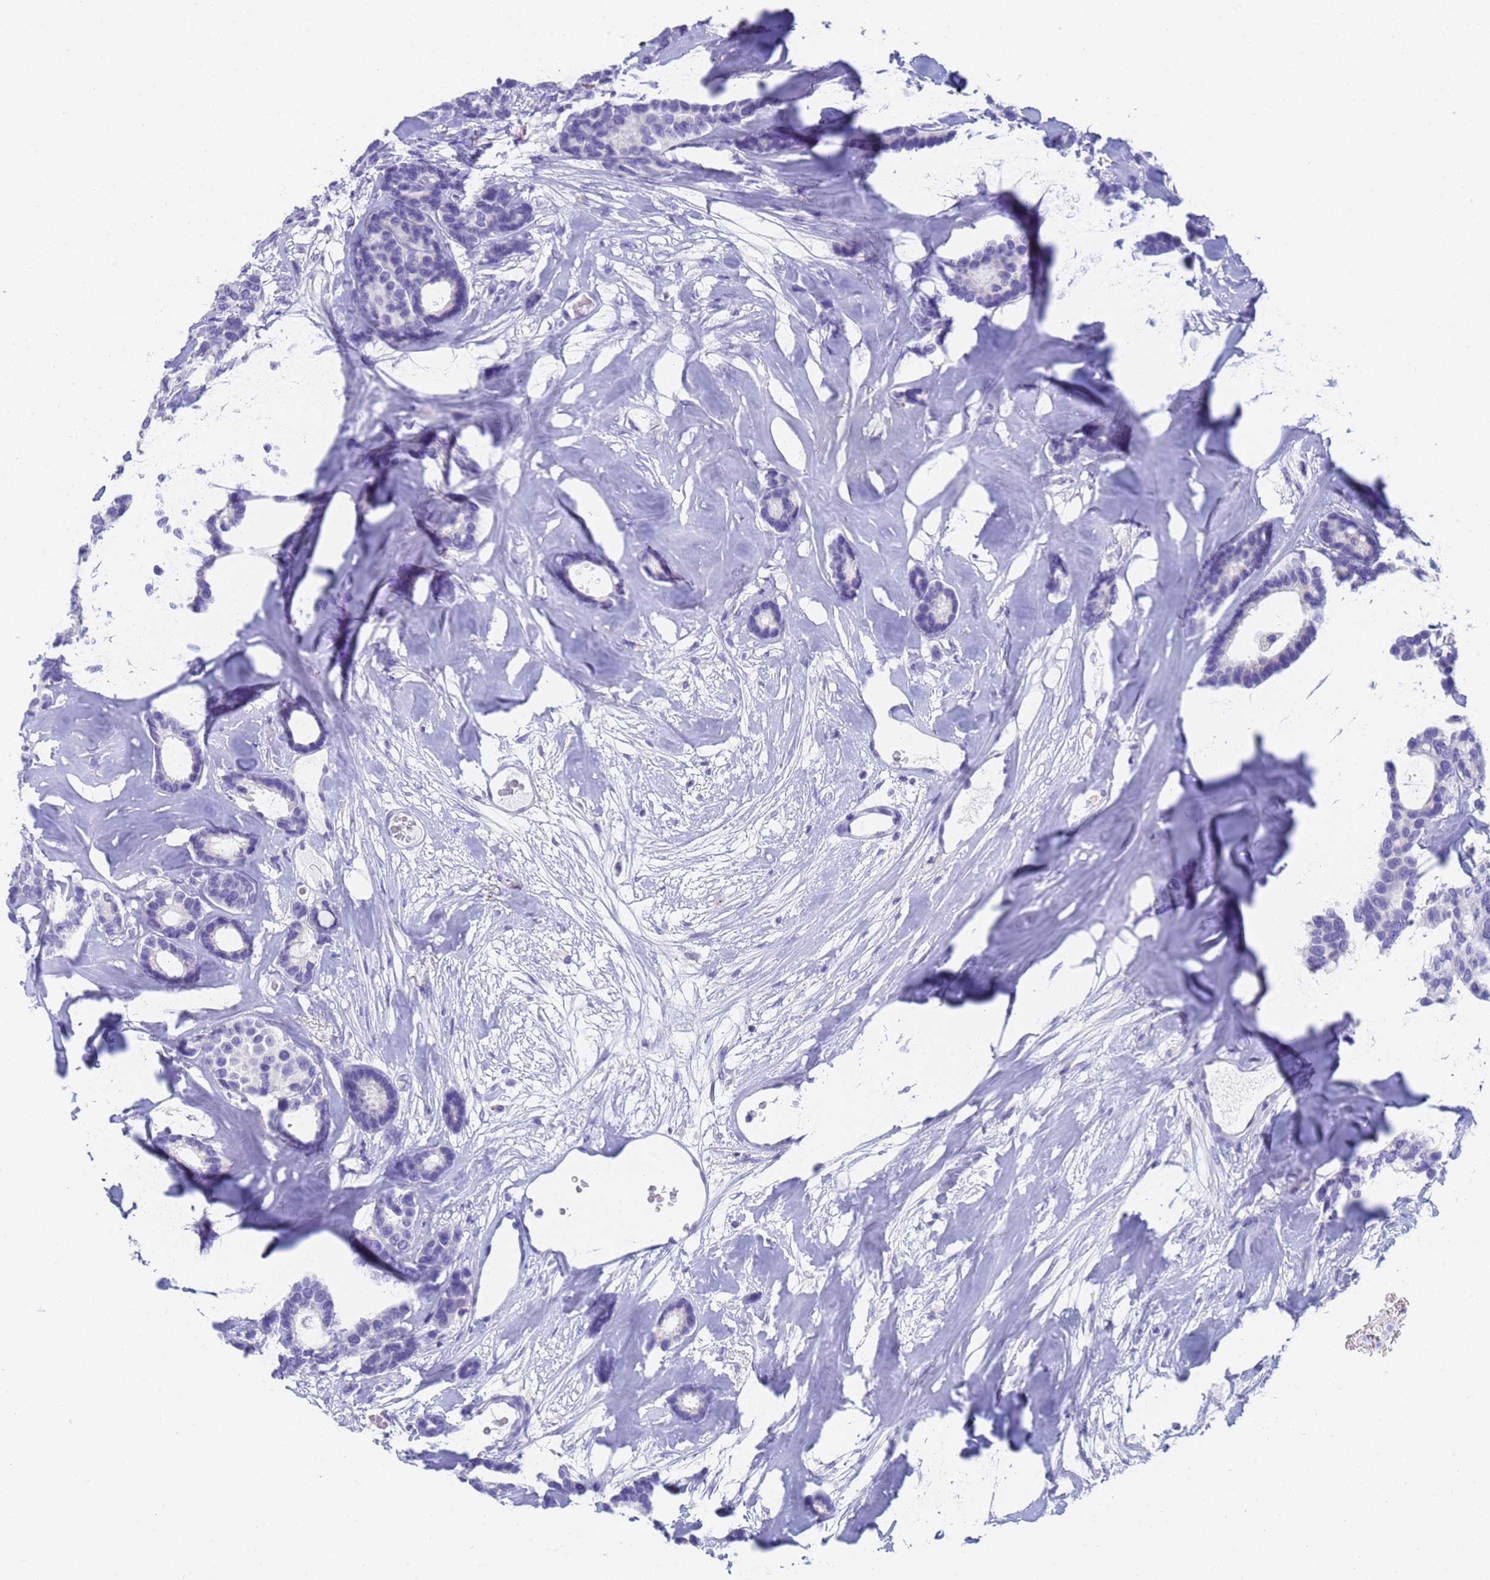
{"staining": {"intensity": "negative", "quantity": "none", "location": "none"}, "tissue": "breast cancer", "cell_type": "Tumor cells", "image_type": "cancer", "snomed": [{"axis": "morphology", "description": "Duct carcinoma"}, {"axis": "topography", "description": "Breast"}], "caption": "This is a image of immunohistochemistry staining of breast cancer (infiltrating ductal carcinoma), which shows no staining in tumor cells.", "gene": "STATH", "patient": {"sex": "female", "age": 87}}